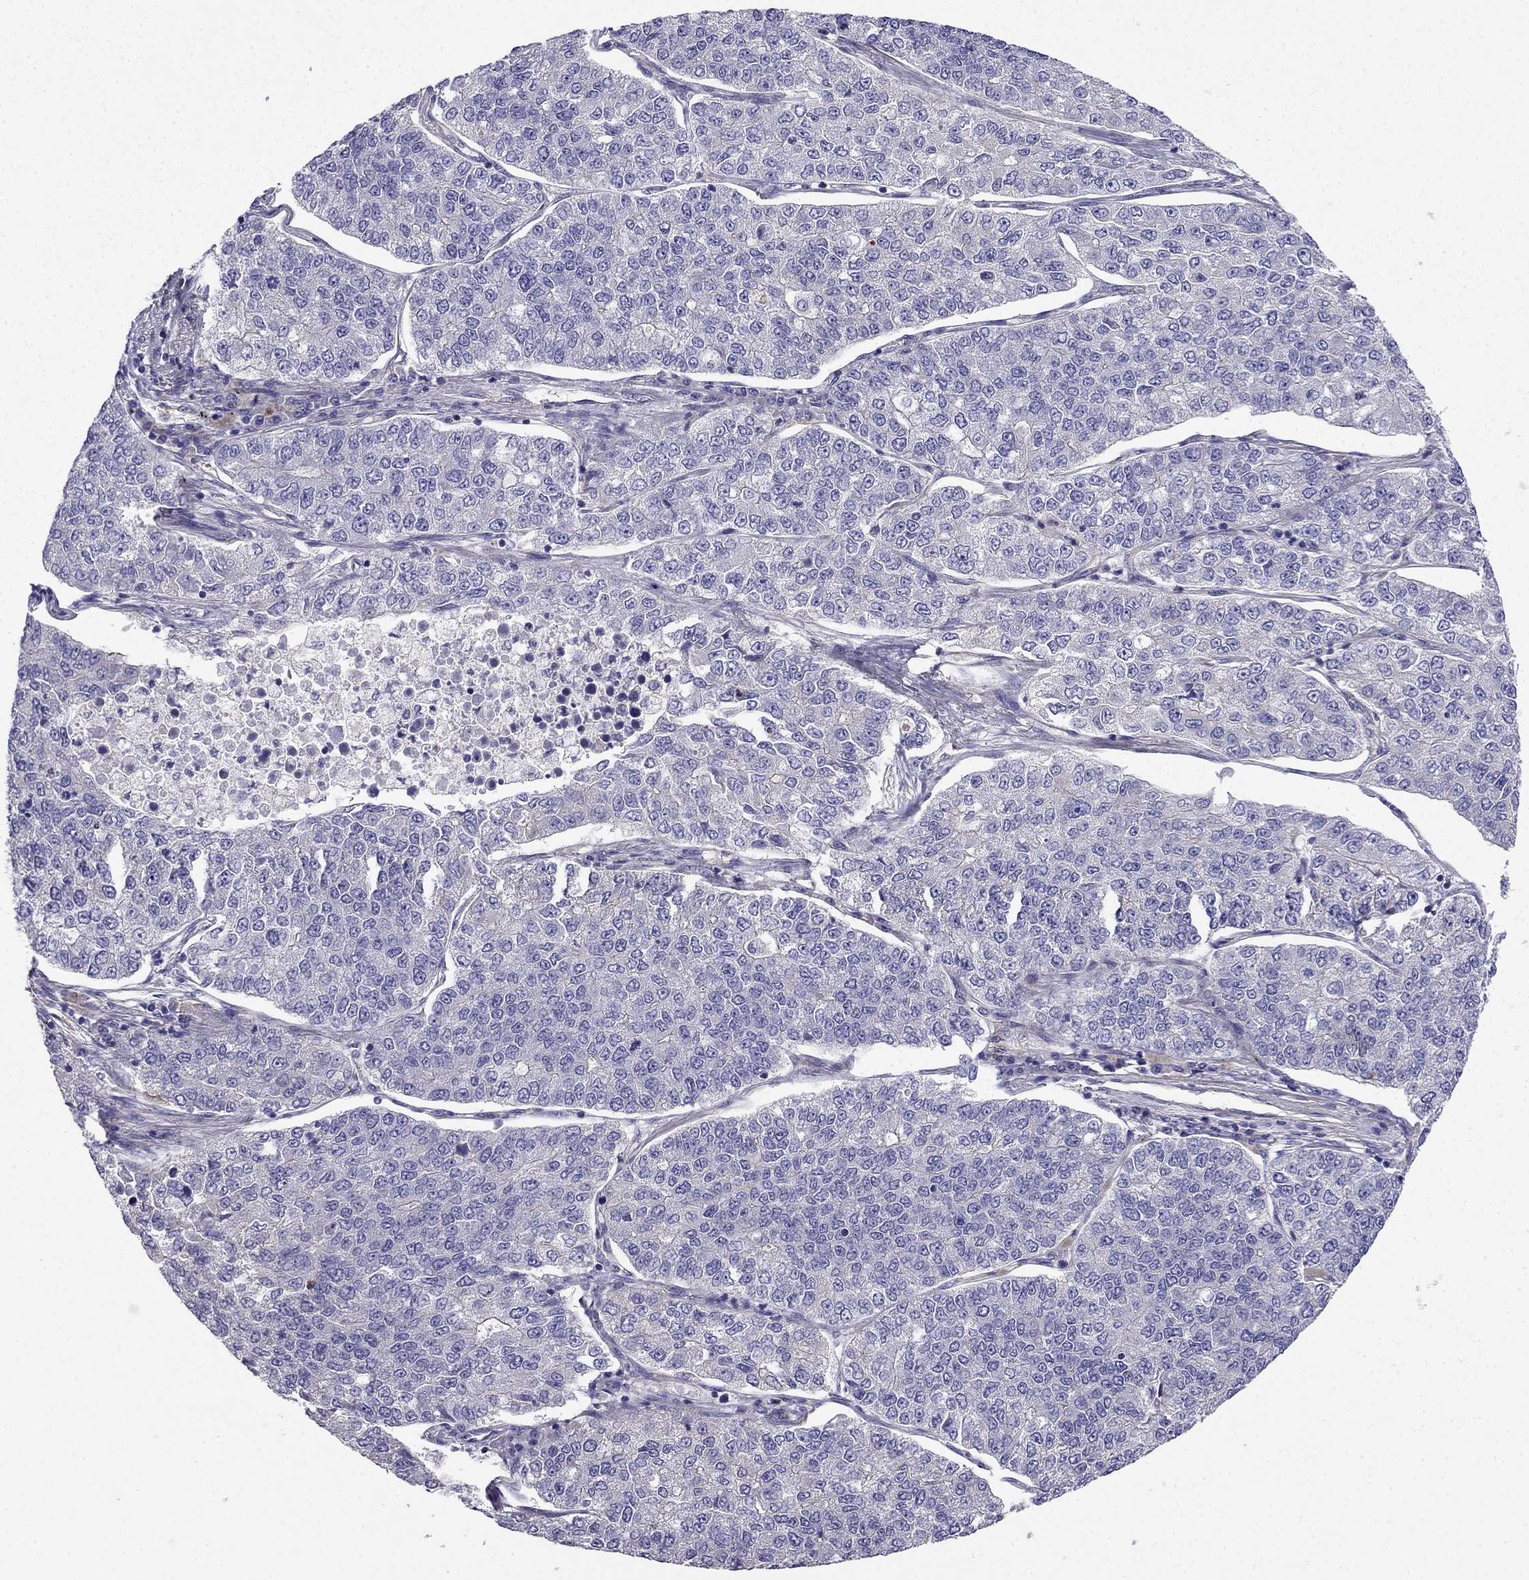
{"staining": {"intensity": "negative", "quantity": "none", "location": "none"}, "tissue": "lung cancer", "cell_type": "Tumor cells", "image_type": "cancer", "snomed": [{"axis": "morphology", "description": "Adenocarcinoma, NOS"}, {"axis": "topography", "description": "Lung"}], "caption": "Immunohistochemical staining of human adenocarcinoma (lung) shows no significant positivity in tumor cells. (Stains: DAB IHC with hematoxylin counter stain, Microscopy: brightfield microscopy at high magnification).", "gene": "ENOX1", "patient": {"sex": "male", "age": 49}}